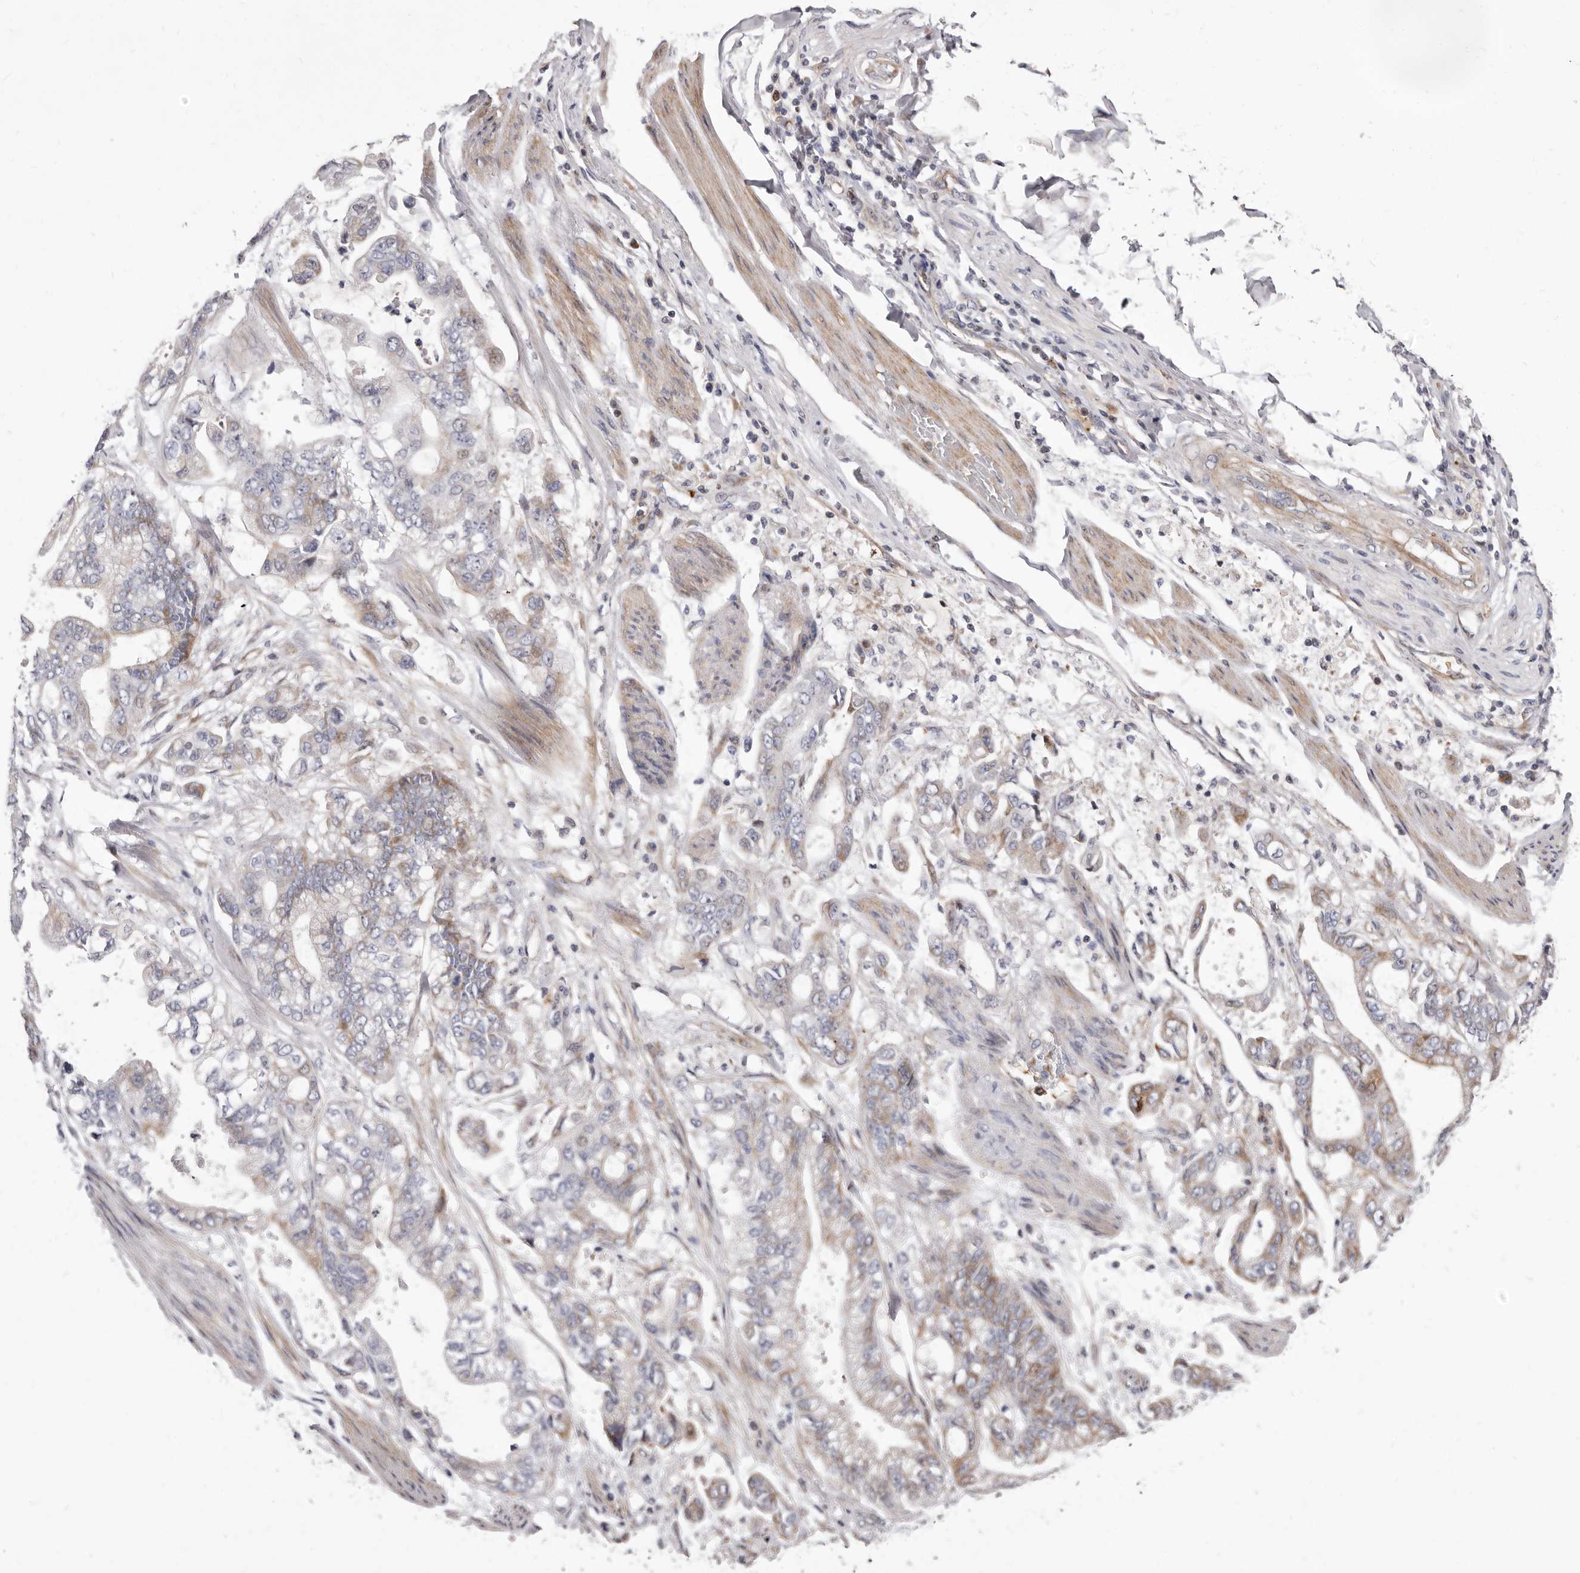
{"staining": {"intensity": "moderate", "quantity": "25%-75%", "location": "cytoplasmic/membranous"}, "tissue": "stomach cancer", "cell_type": "Tumor cells", "image_type": "cancer", "snomed": [{"axis": "morphology", "description": "Normal tissue, NOS"}, {"axis": "morphology", "description": "Adenocarcinoma, NOS"}, {"axis": "topography", "description": "Stomach"}], "caption": "DAB (3,3'-diaminobenzidine) immunohistochemical staining of human adenocarcinoma (stomach) demonstrates moderate cytoplasmic/membranous protein positivity in about 25%-75% of tumor cells.", "gene": "NUBPL", "patient": {"sex": "male", "age": 62}}